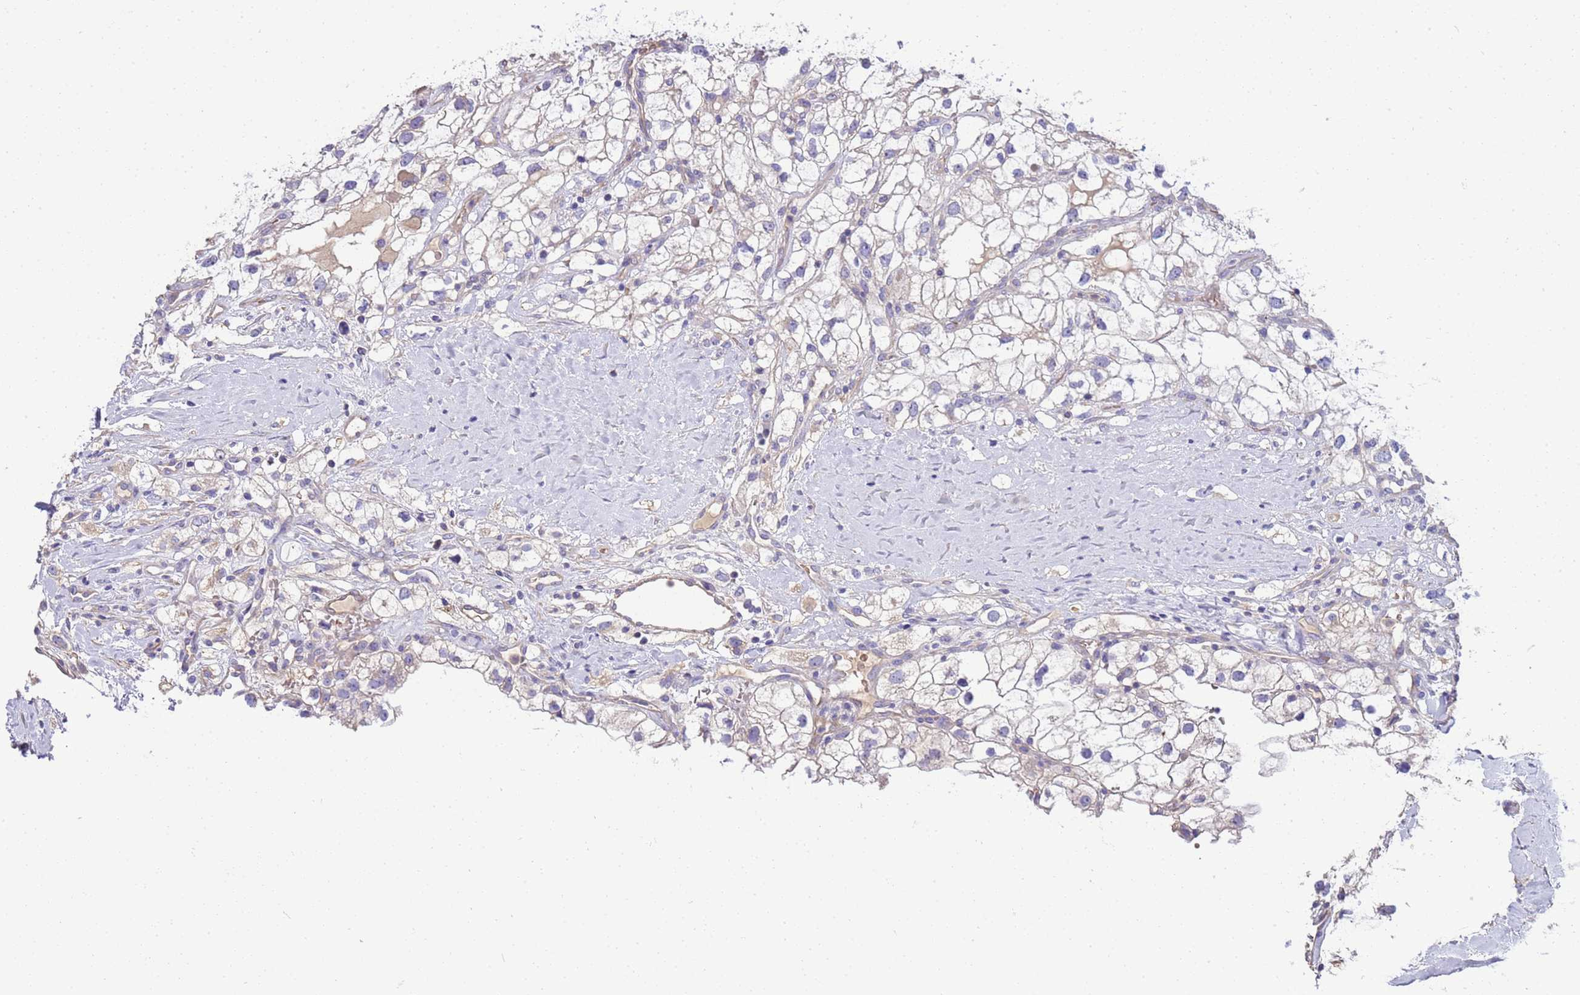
{"staining": {"intensity": "weak", "quantity": "<25%", "location": "cytoplasmic/membranous"}, "tissue": "renal cancer", "cell_type": "Tumor cells", "image_type": "cancer", "snomed": [{"axis": "morphology", "description": "Adenocarcinoma, NOS"}, {"axis": "topography", "description": "Kidney"}], "caption": "IHC of renal cancer exhibits no expression in tumor cells.", "gene": "RIPPLY2", "patient": {"sex": "male", "age": 59}}